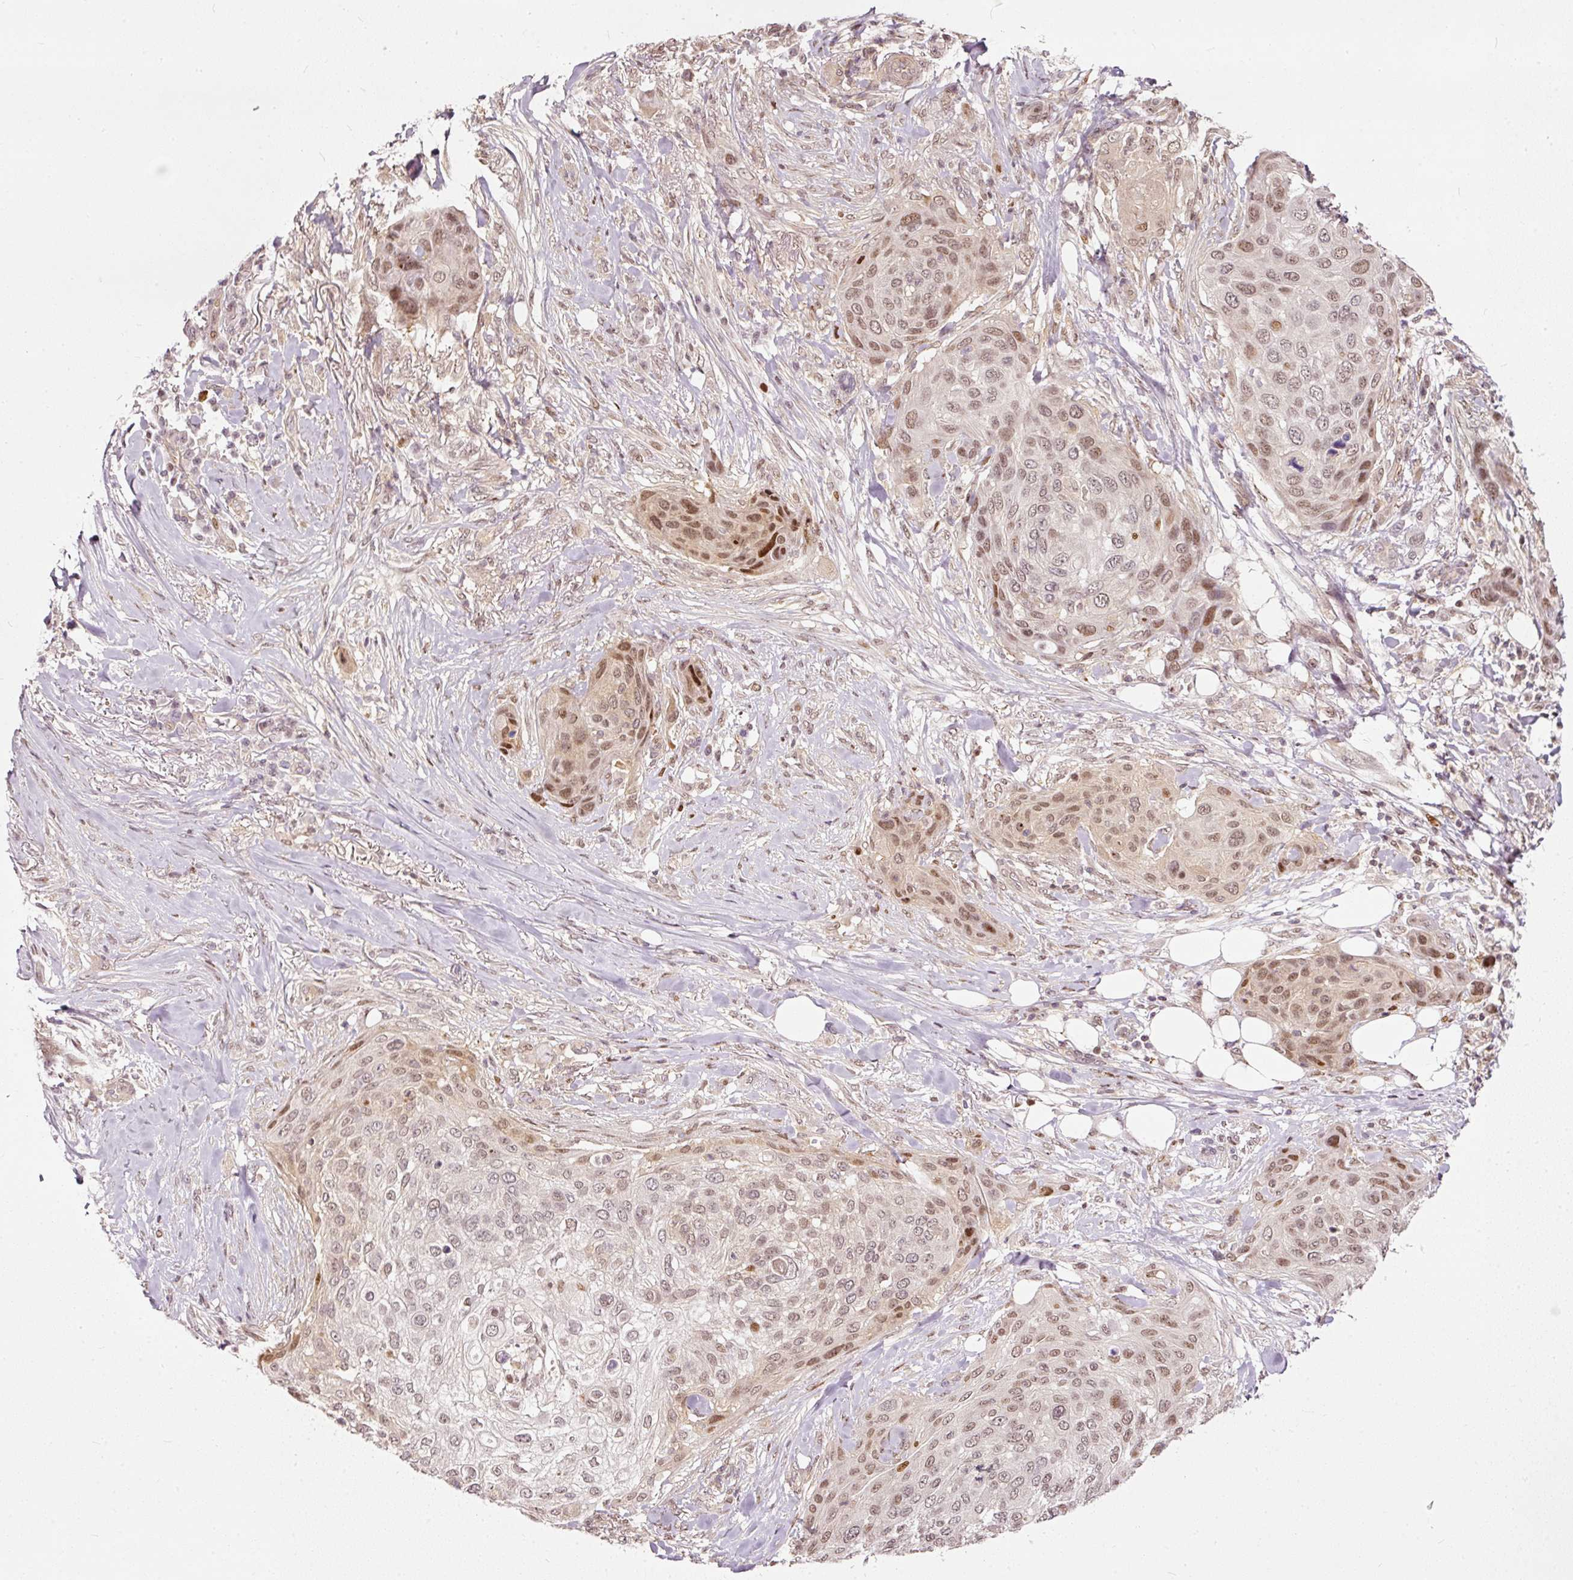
{"staining": {"intensity": "moderate", "quantity": "25%-75%", "location": "nuclear"}, "tissue": "skin cancer", "cell_type": "Tumor cells", "image_type": "cancer", "snomed": [{"axis": "morphology", "description": "Squamous cell carcinoma, NOS"}, {"axis": "topography", "description": "Skin"}], "caption": "Immunohistochemical staining of skin cancer displays medium levels of moderate nuclear positivity in approximately 25%-75% of tumor cells.", "gene": "ZNF778", "patient": {"sex": "female", "age": 87}}